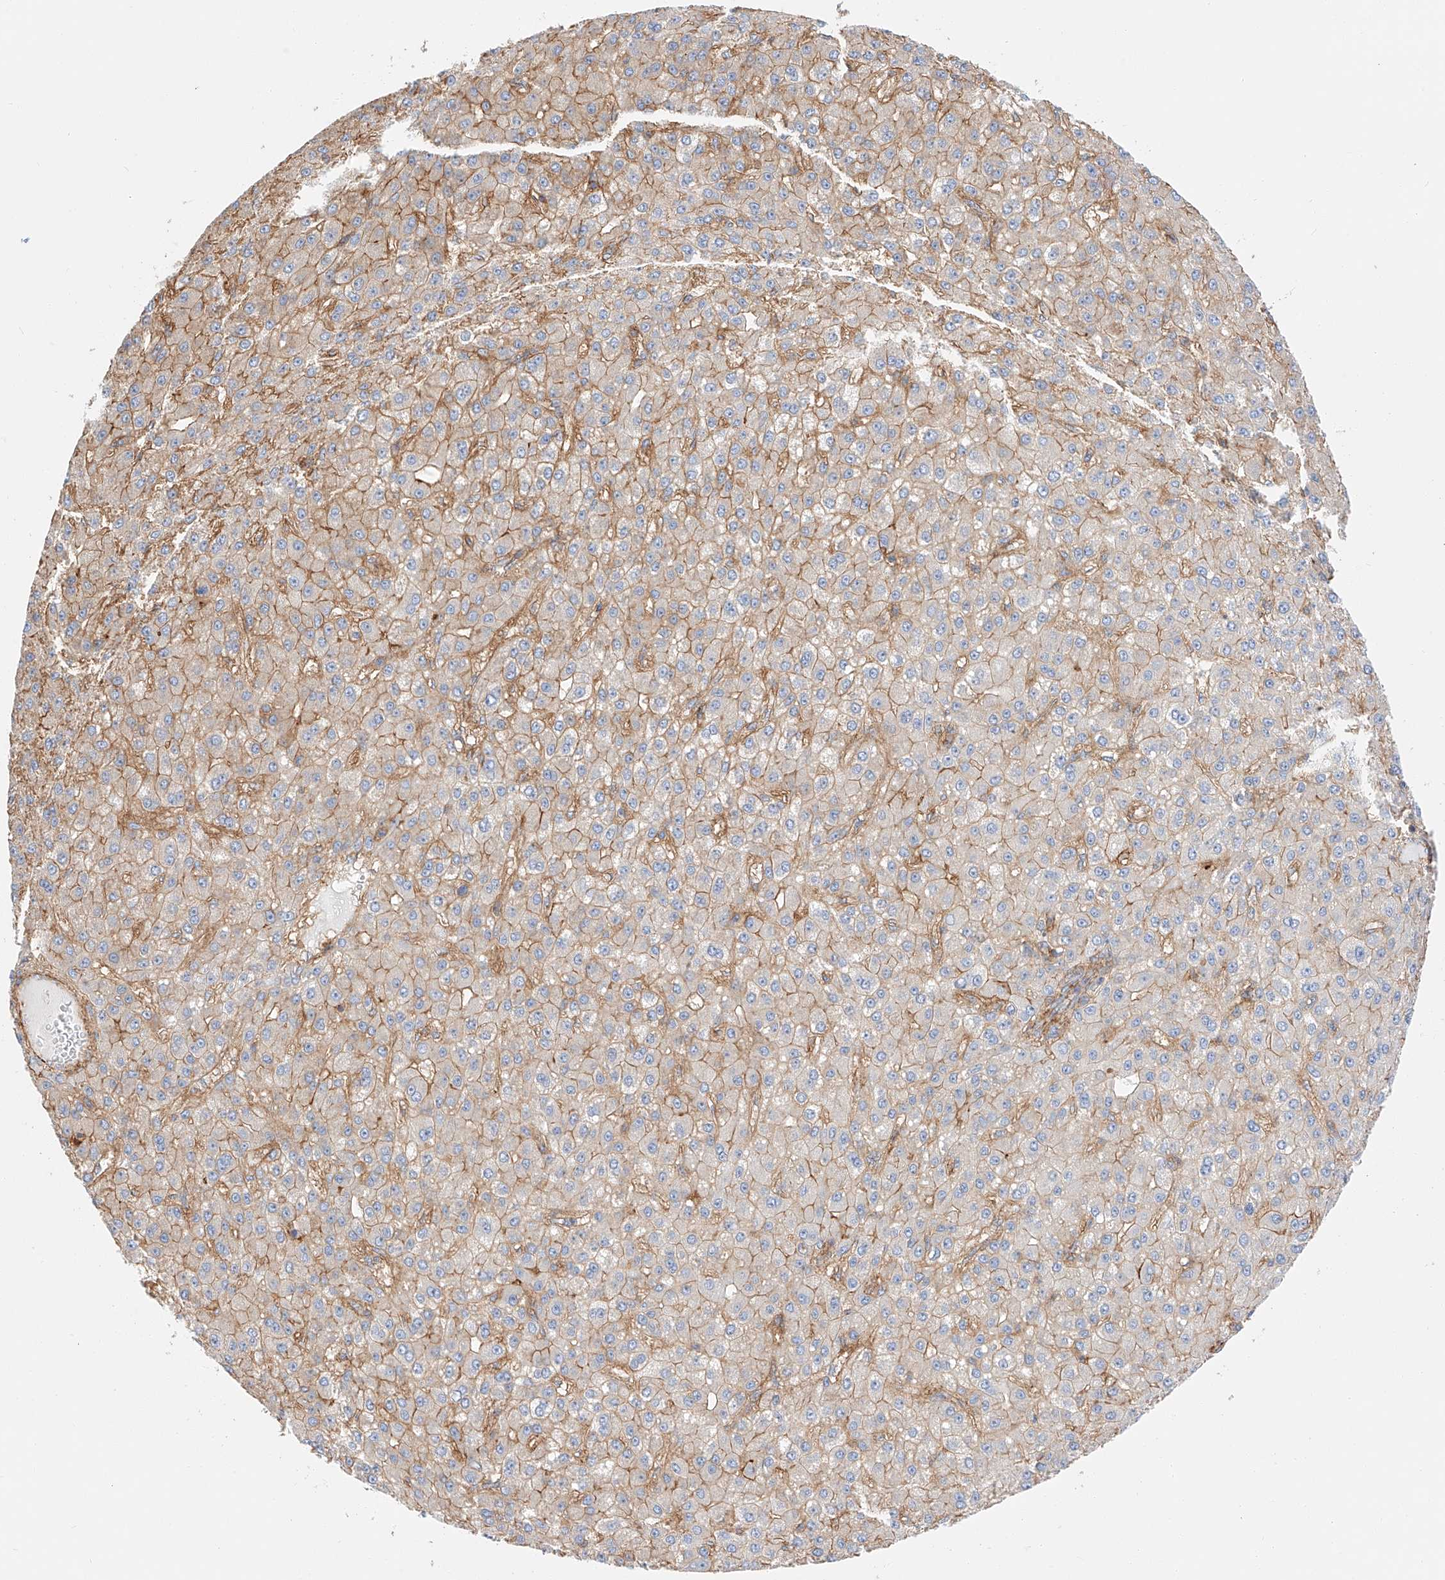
{"staining": {"intensity": "moderate", "quantity": ">75%", "location": "cytoplasmic/membranous"}, "tissue": "liver cancer", "cell_type": "Tumor cells", "image_type": "cancer", "snomed": [{"axis": "morphology", "description": "Carcinoma, Hepatocellular, NOS"}, {"axis": "topography", "description": "Liver"}], "caption": "Hepatocellular carcinoma (liver) stained for a protein reveals moderate cytoplasmic/membranous positivity in tumor cells.", "gene": "HAUS4", "patient": {"sex": "male", "age": 67}}